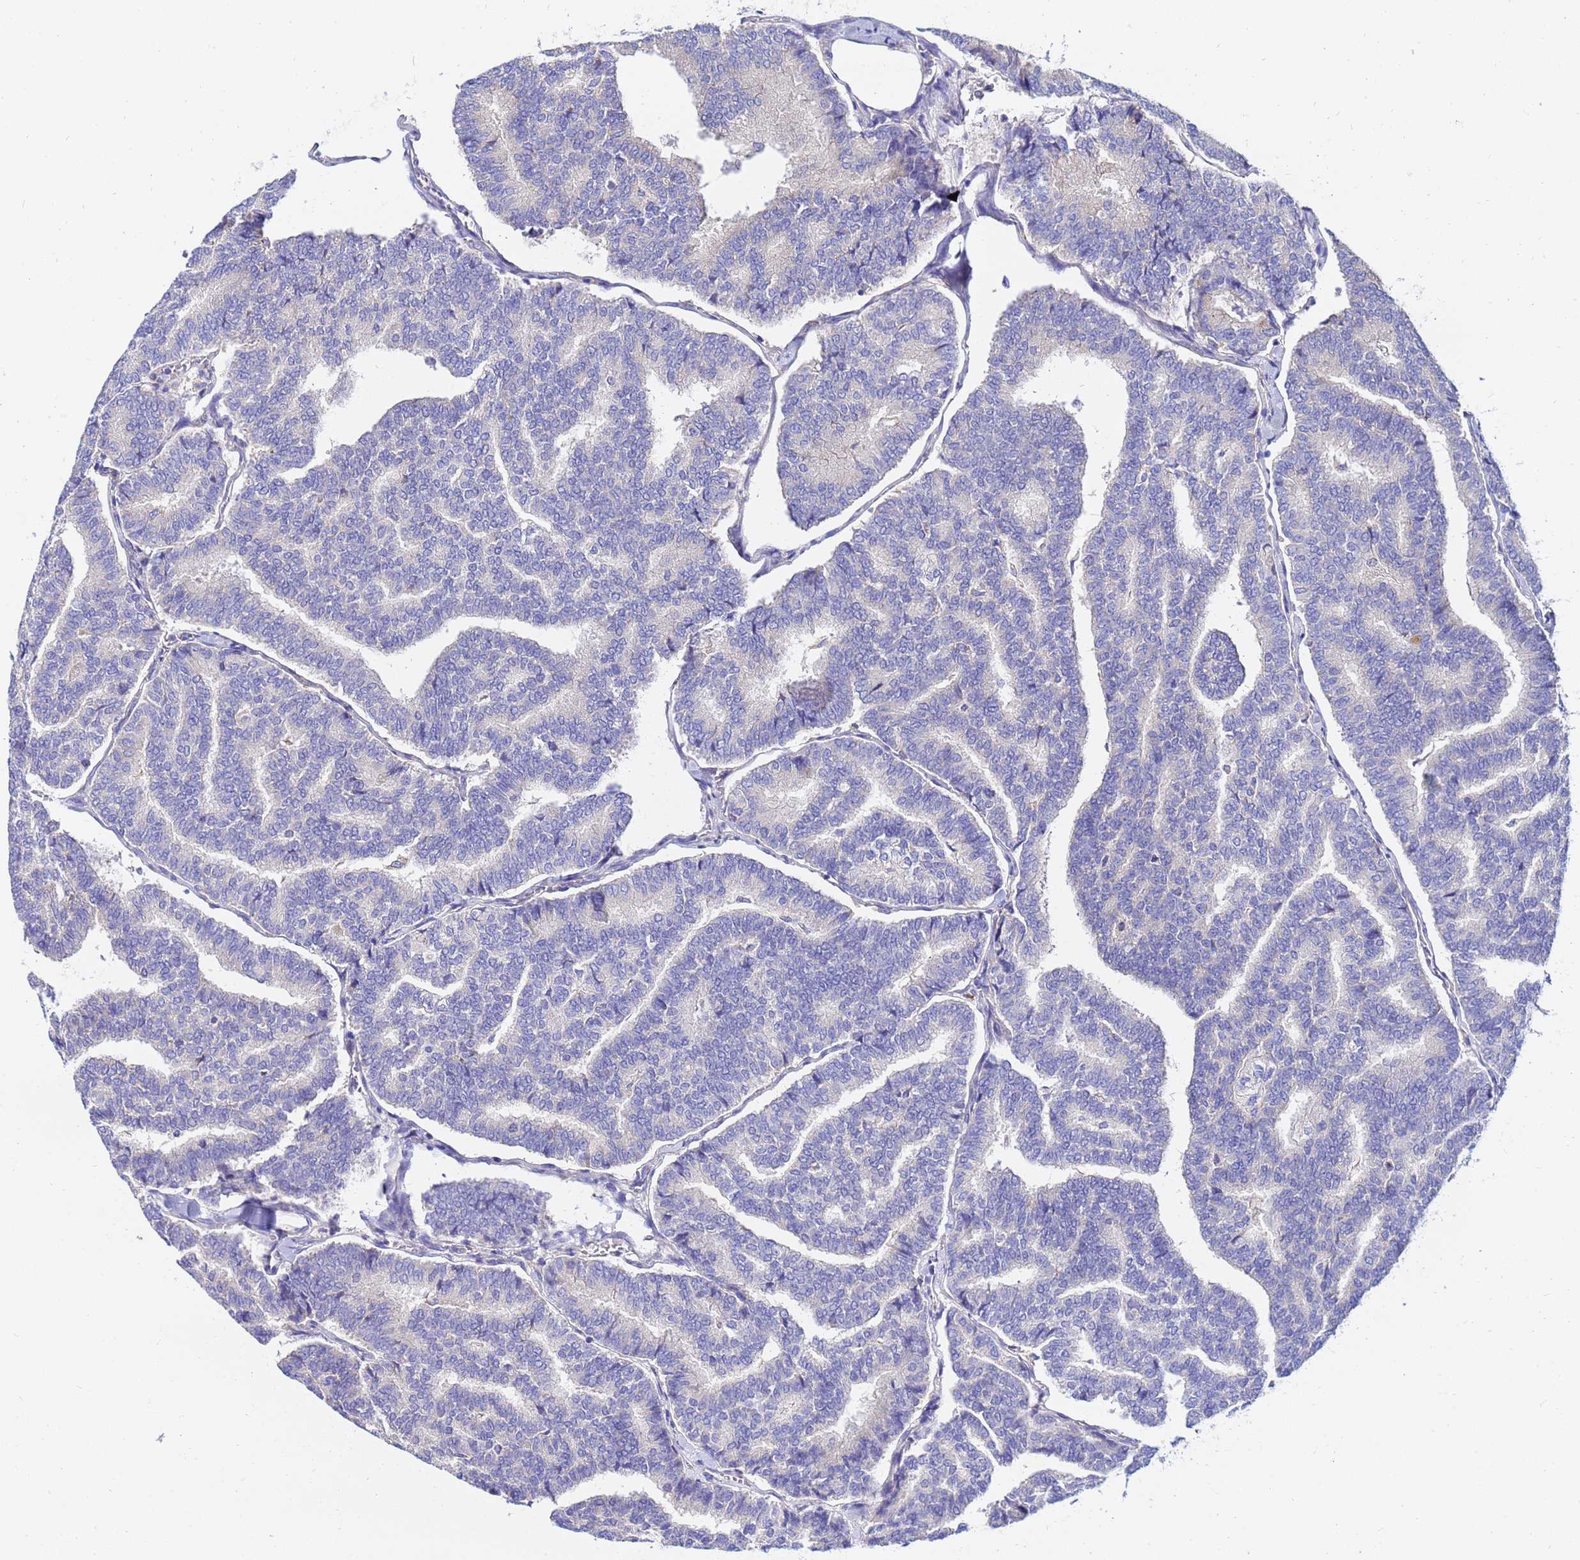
{"staining": {"intensity": "negative", "quantity": "none", "location": "none"}, "tissue": "thyroid cancer", "cell_type": "Tumor cells", "image_type": "cancer", "snomed": [{"axis": "morphology", "description": "Papillary adenocarcinoma, NOS"}, {"axis": "topography", "description": "Thyroid gland"}], "caption": "Immunohistochemical staining of human thyroid cancer (papillary adenocarcinoma) shows no significant positivity in tumor cells. (DAB immunohistochemistry (IHC) with hematoxylin counter stain).", "gene": "HERC5", "patient": {"sex": "female", "age": 35}}